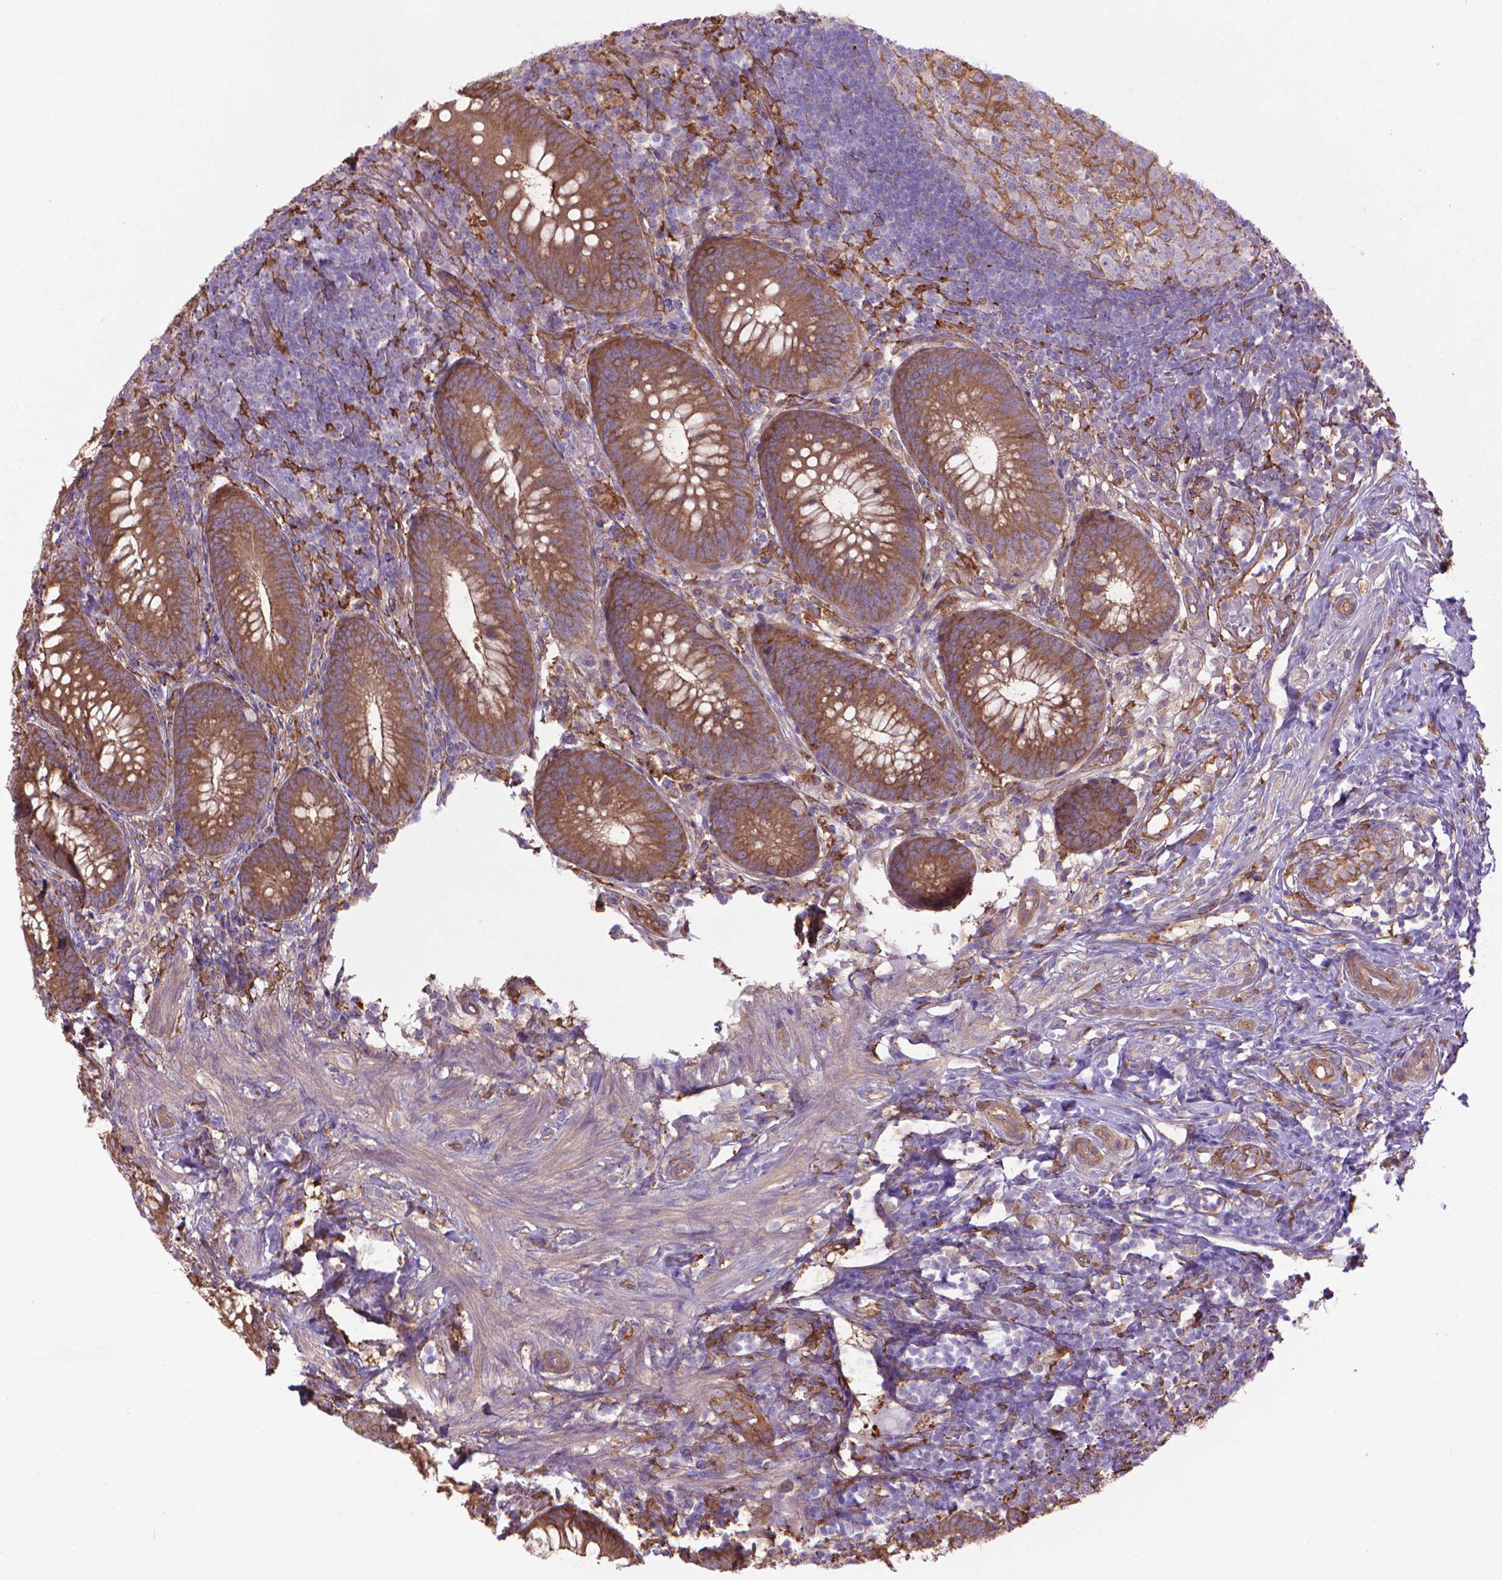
{"staining": {"intensity": "moderate", "quantity": ">75%", "location": "cytoplasmic/membranous"}, "tissue": "appendix", "cell_type": "Glandular cells", "image_type": "normal", "snomed": [{"axis": "morphology", "description": "Normal tissue, NOS"}, {"axis": "morphology", "description": "Inflammation, NOS"}, {"axis": "topography", "description": "Appendix"}], "caption": "Protein analysis of unremarkable appendix displays moderate cytoplasmic/membranous staining in about >75% of glandular cells.", "gene": "CORO1B", "patient": {"sex": "male", "age": 16}}